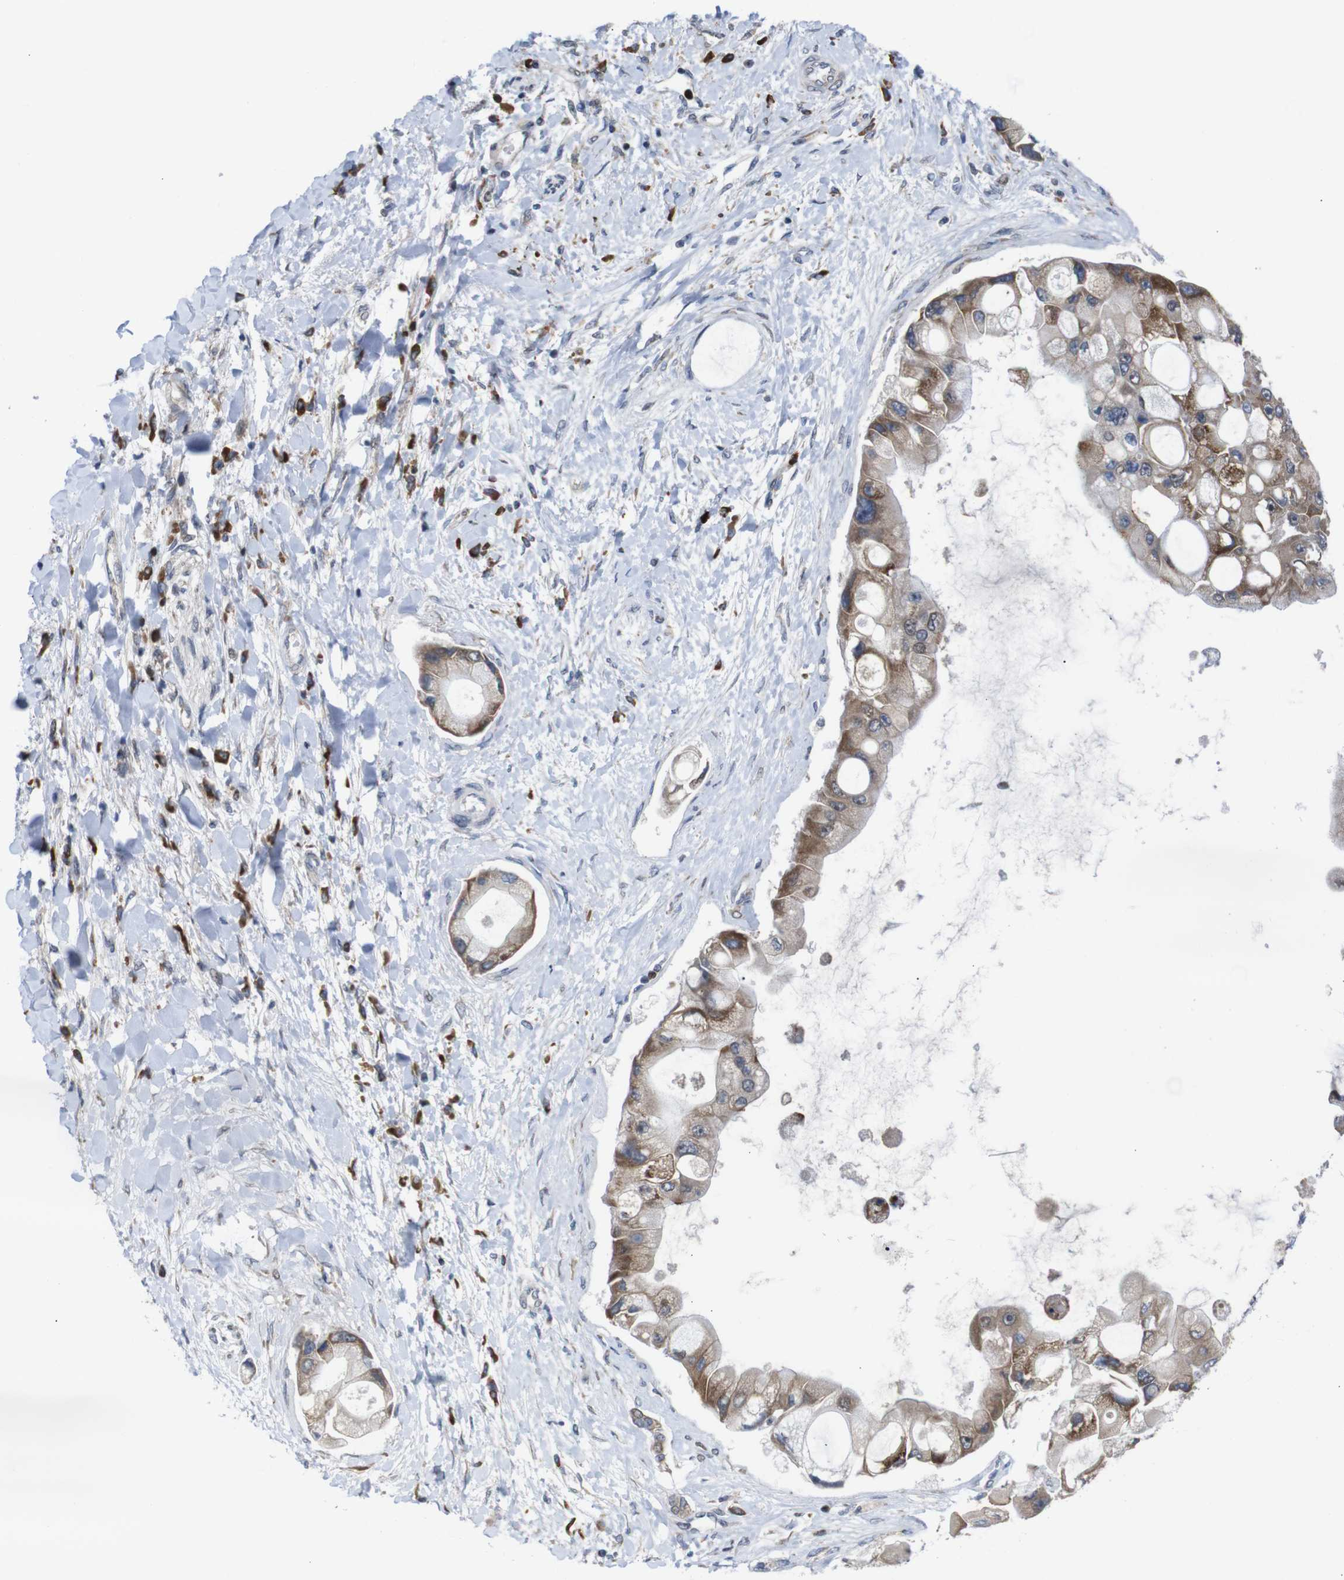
{"staining": {"intensity": "moderate", "quantity": ">75%", "location": "cytoplasmic/membranous"}, "tissue": "liver cancer", "cell_type": "Tumor cells", "image_type": "cancer", "snomed": [{"axis": "morphology", "description": "Cholangiocarcinoma"}, {"axis": "topography", "description": "Liver"}], "caption": "Human liver cancer stained for a protein (brown) displays moderate cytoplasmic/membranous positive positivity in approximately >75% of tumor cells.", "gene": "PTPN1", "patient": {"sex": "male", "age": 50}}